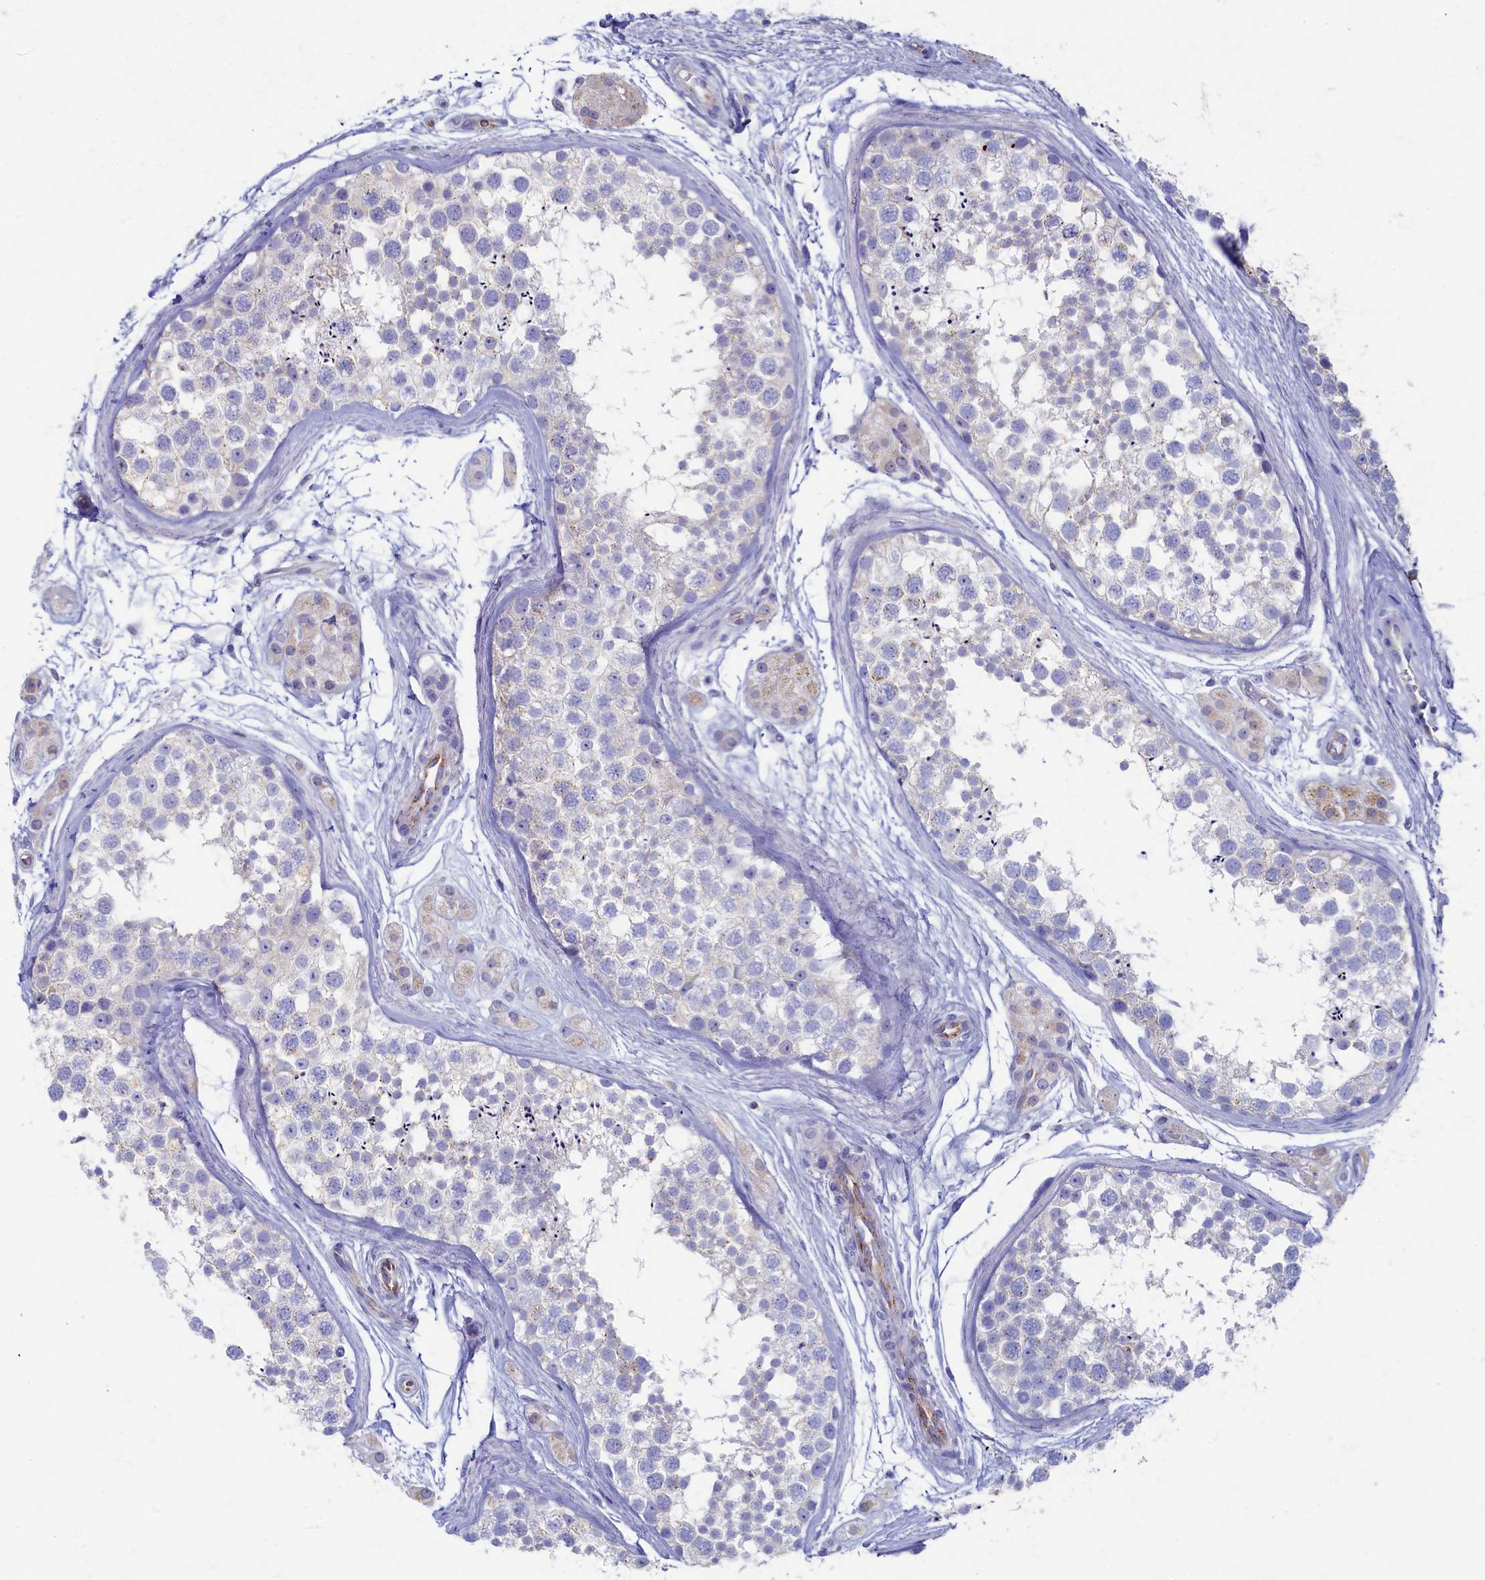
{"staining": {"intensity": "negative", "quantity": "none", "location": "none"}, "tissue": "testis", "cell_type": "Cells in seminiferous ducts", "image_type": "normal", "snomed": [{"axis": "morphology", "description": "Normal tissue, NOS"}, {"axis": "topography", "description": "Testis"}], "caption": "Cells in seminiferous ducts show no significant staining in benign testis. (Brightfield microscopy of DAB (3,3'-diaminobenzidine) immunohistochemistry (IHC) at high magnification).", "gene": "OCIAD2", "patient": {"sex": "male", "age": 56}}